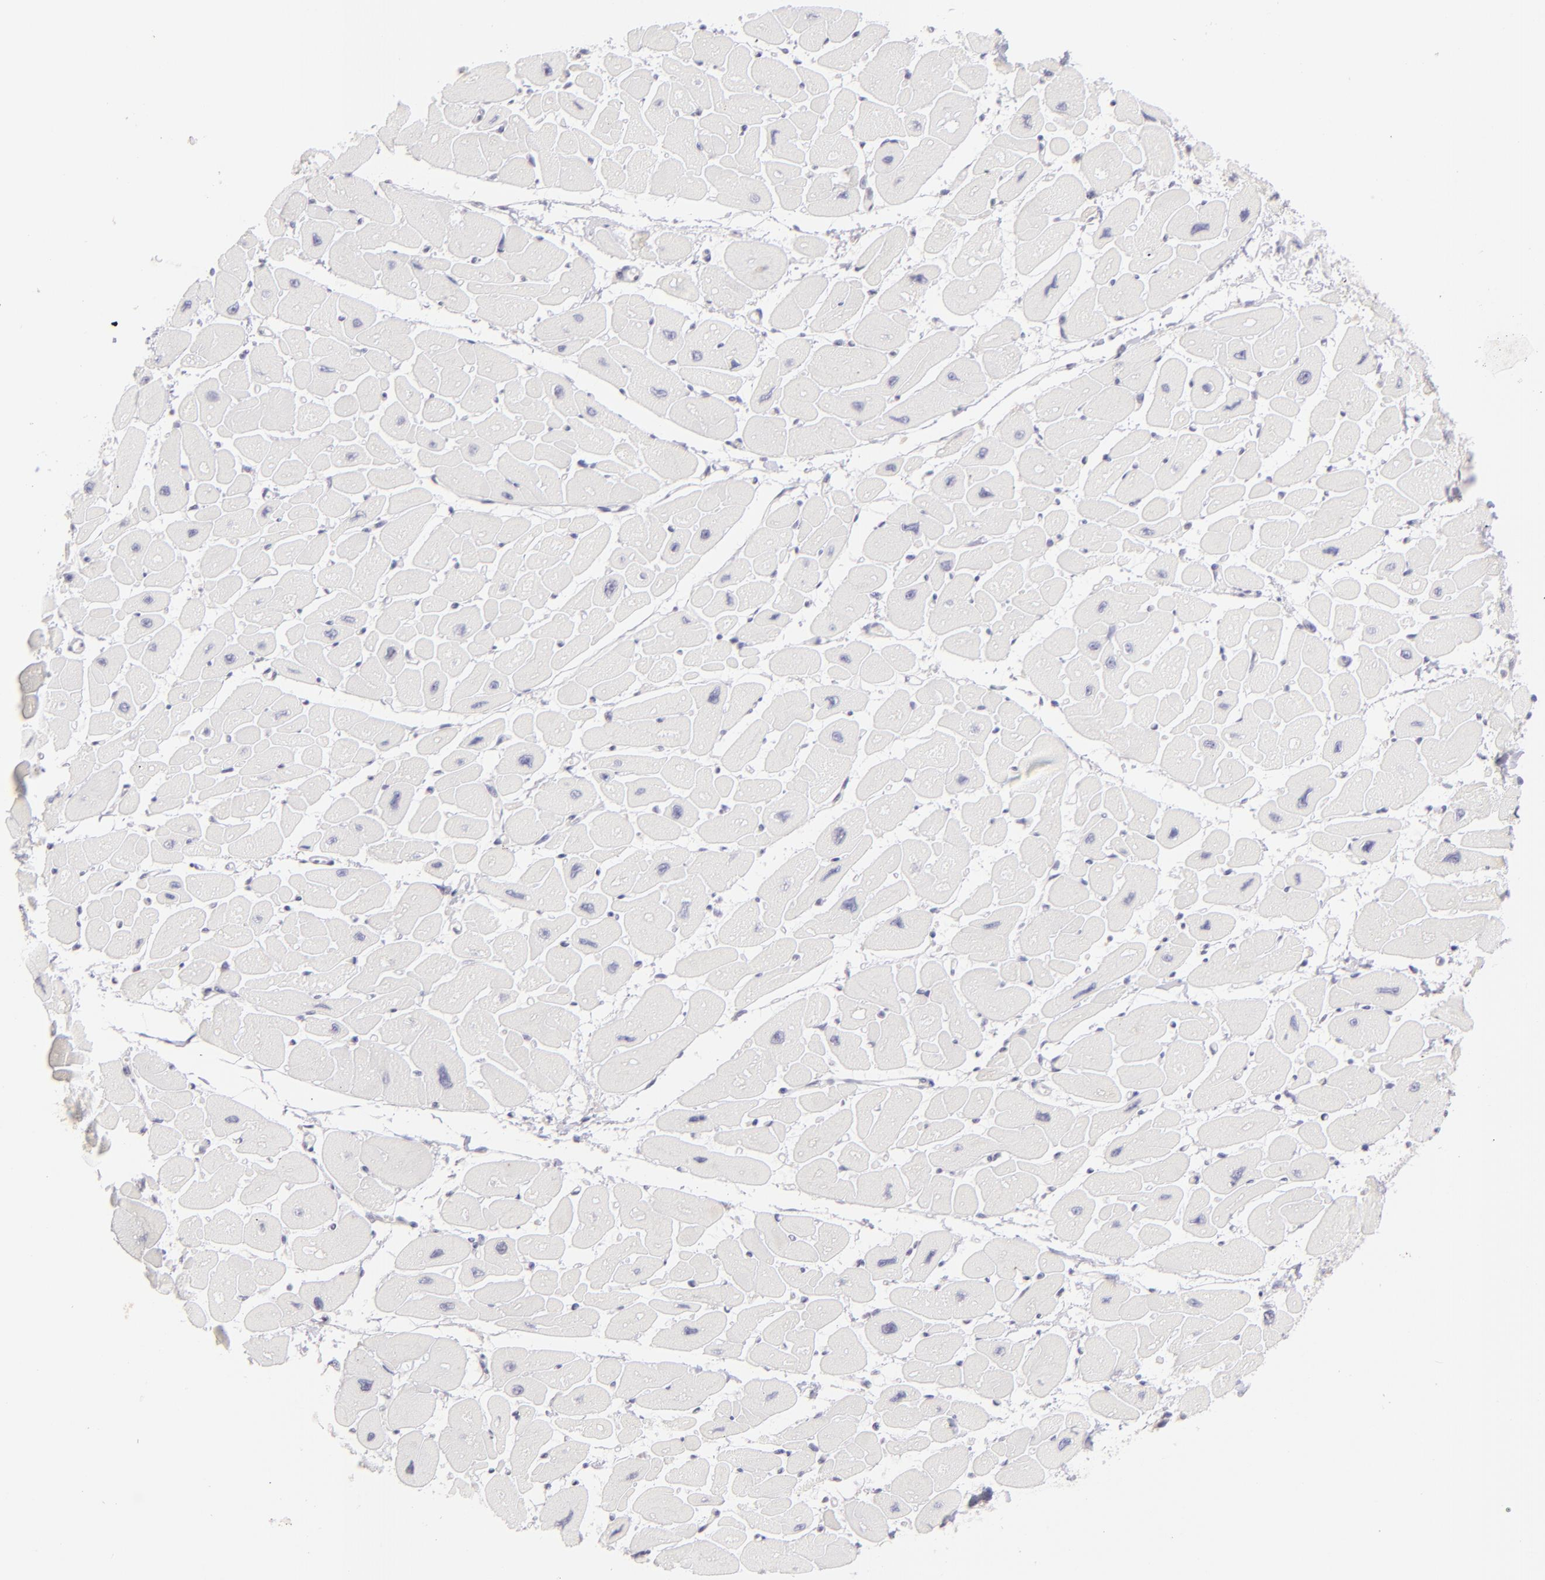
{"staining": {"intensity": "negative", "quantity": "none", "location": "none"}, "tissue": "heart muscle", "cell_type": "Cardiomyocytes", "image_type": "normal", "snomed": [{"axis": "morphology", "description": "Normal tissue, NOS"}, {"axis": "topography", "description": "Heart"}], "caption": "Immunohistochemistry photomicrograph of normal heart muscle: heart muscle stained with DAB (3,3'-diaminobenzidine) demonstrates no significant protein expression in cardiomyocytes.", "gene": "MAGEA1", "patient": {"sex": "female", "age": 54}}